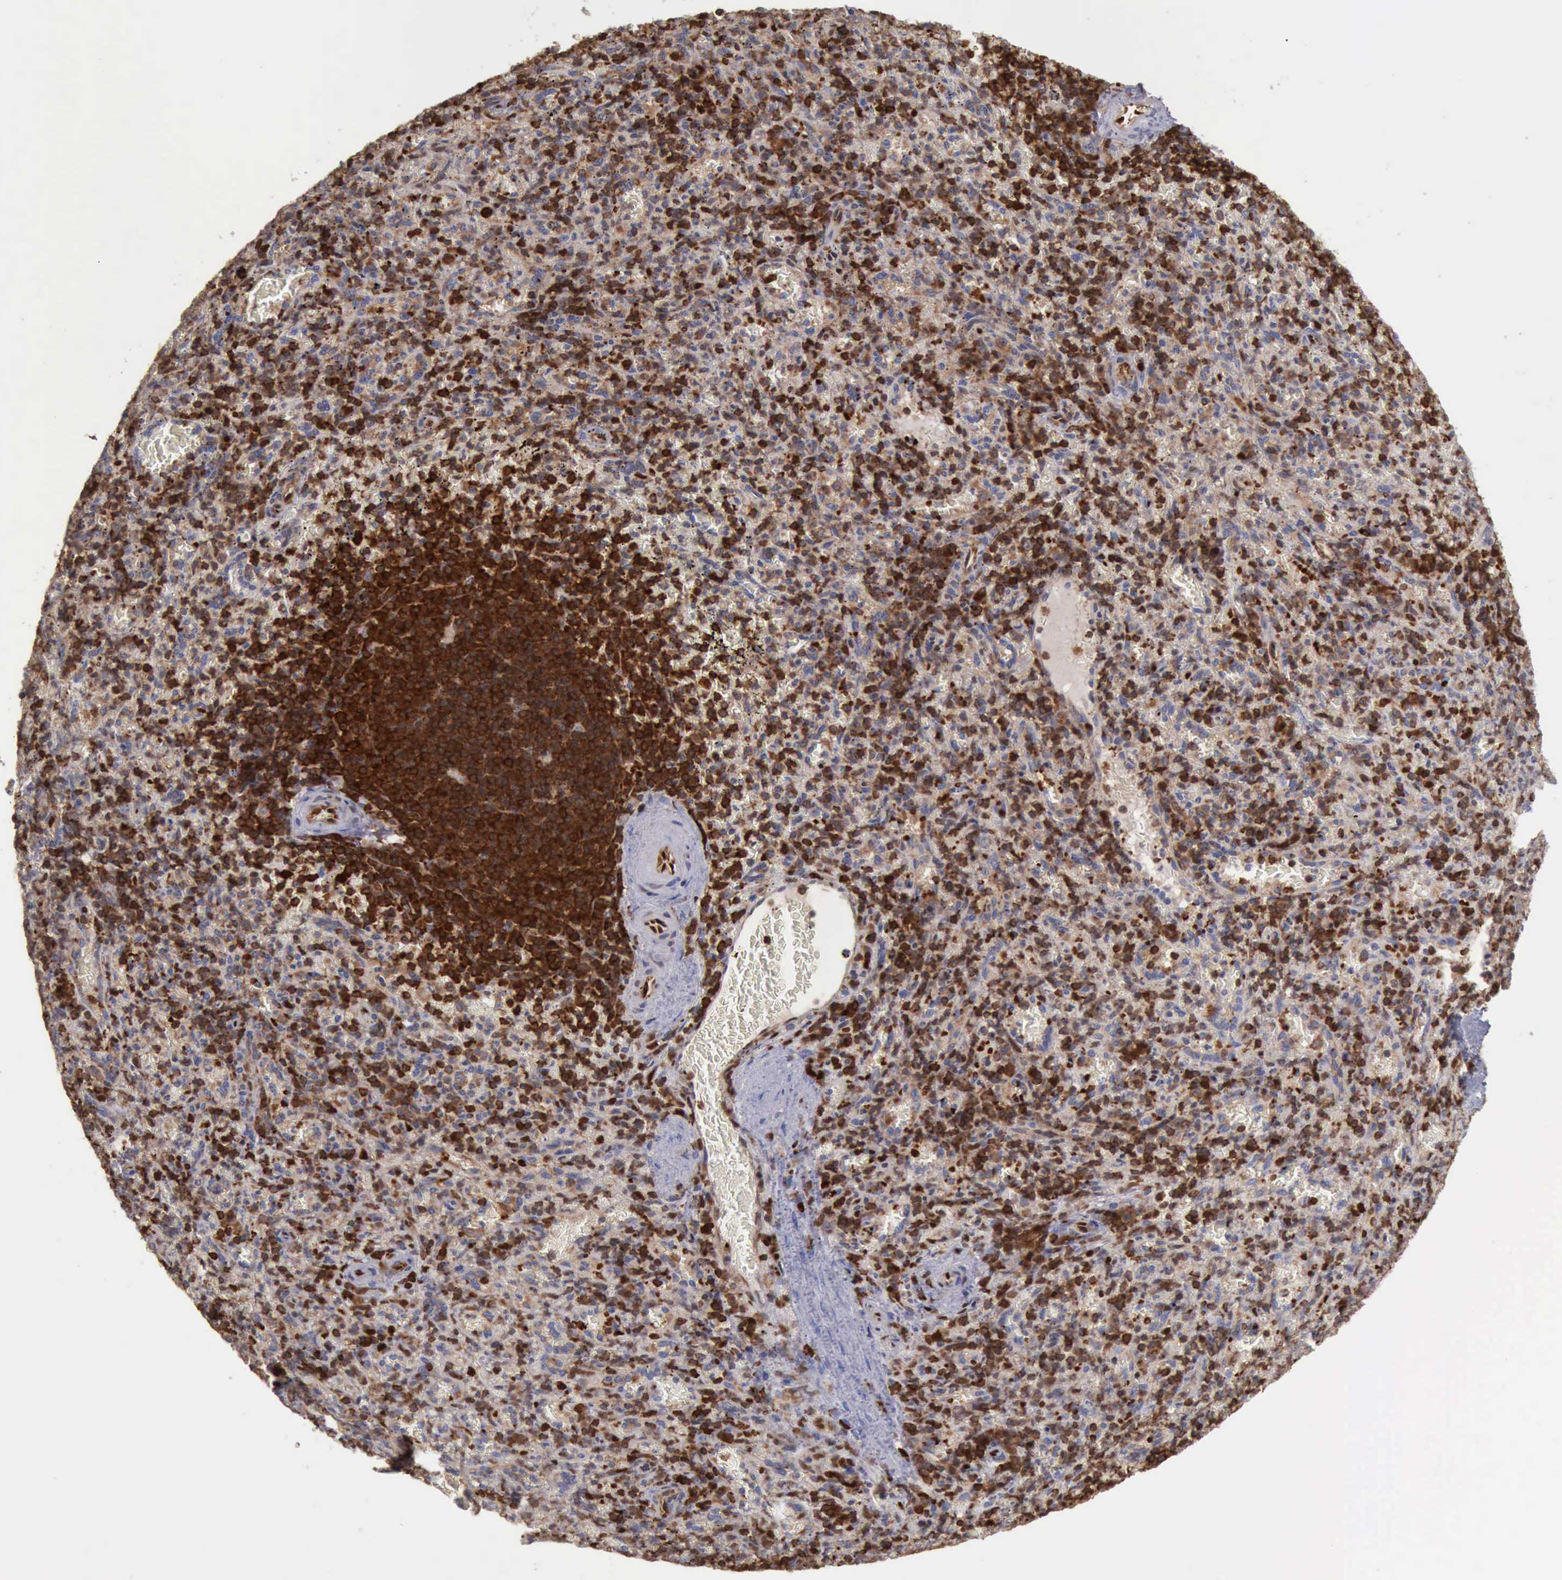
{"staining": {"intensity": "strong", "quantity": "<25%", "location": "nuclear"}, "tissue": "spleen", "cell_type": "Cells in red pulp", "image_type": "normal", "snomed": [{"axis": "morphology", "description": "Normal tissue, NOS"}, {"axis": "topography", "description": "Spleen"}], "caption": "Immunohistochemical staining of unremarkable spleen displays <25% levels of strong nuclear protein staining in about <25% of cells in red pulp.", "gene": "PDCD4", "patient": {"sex": "male", "age": 83}}